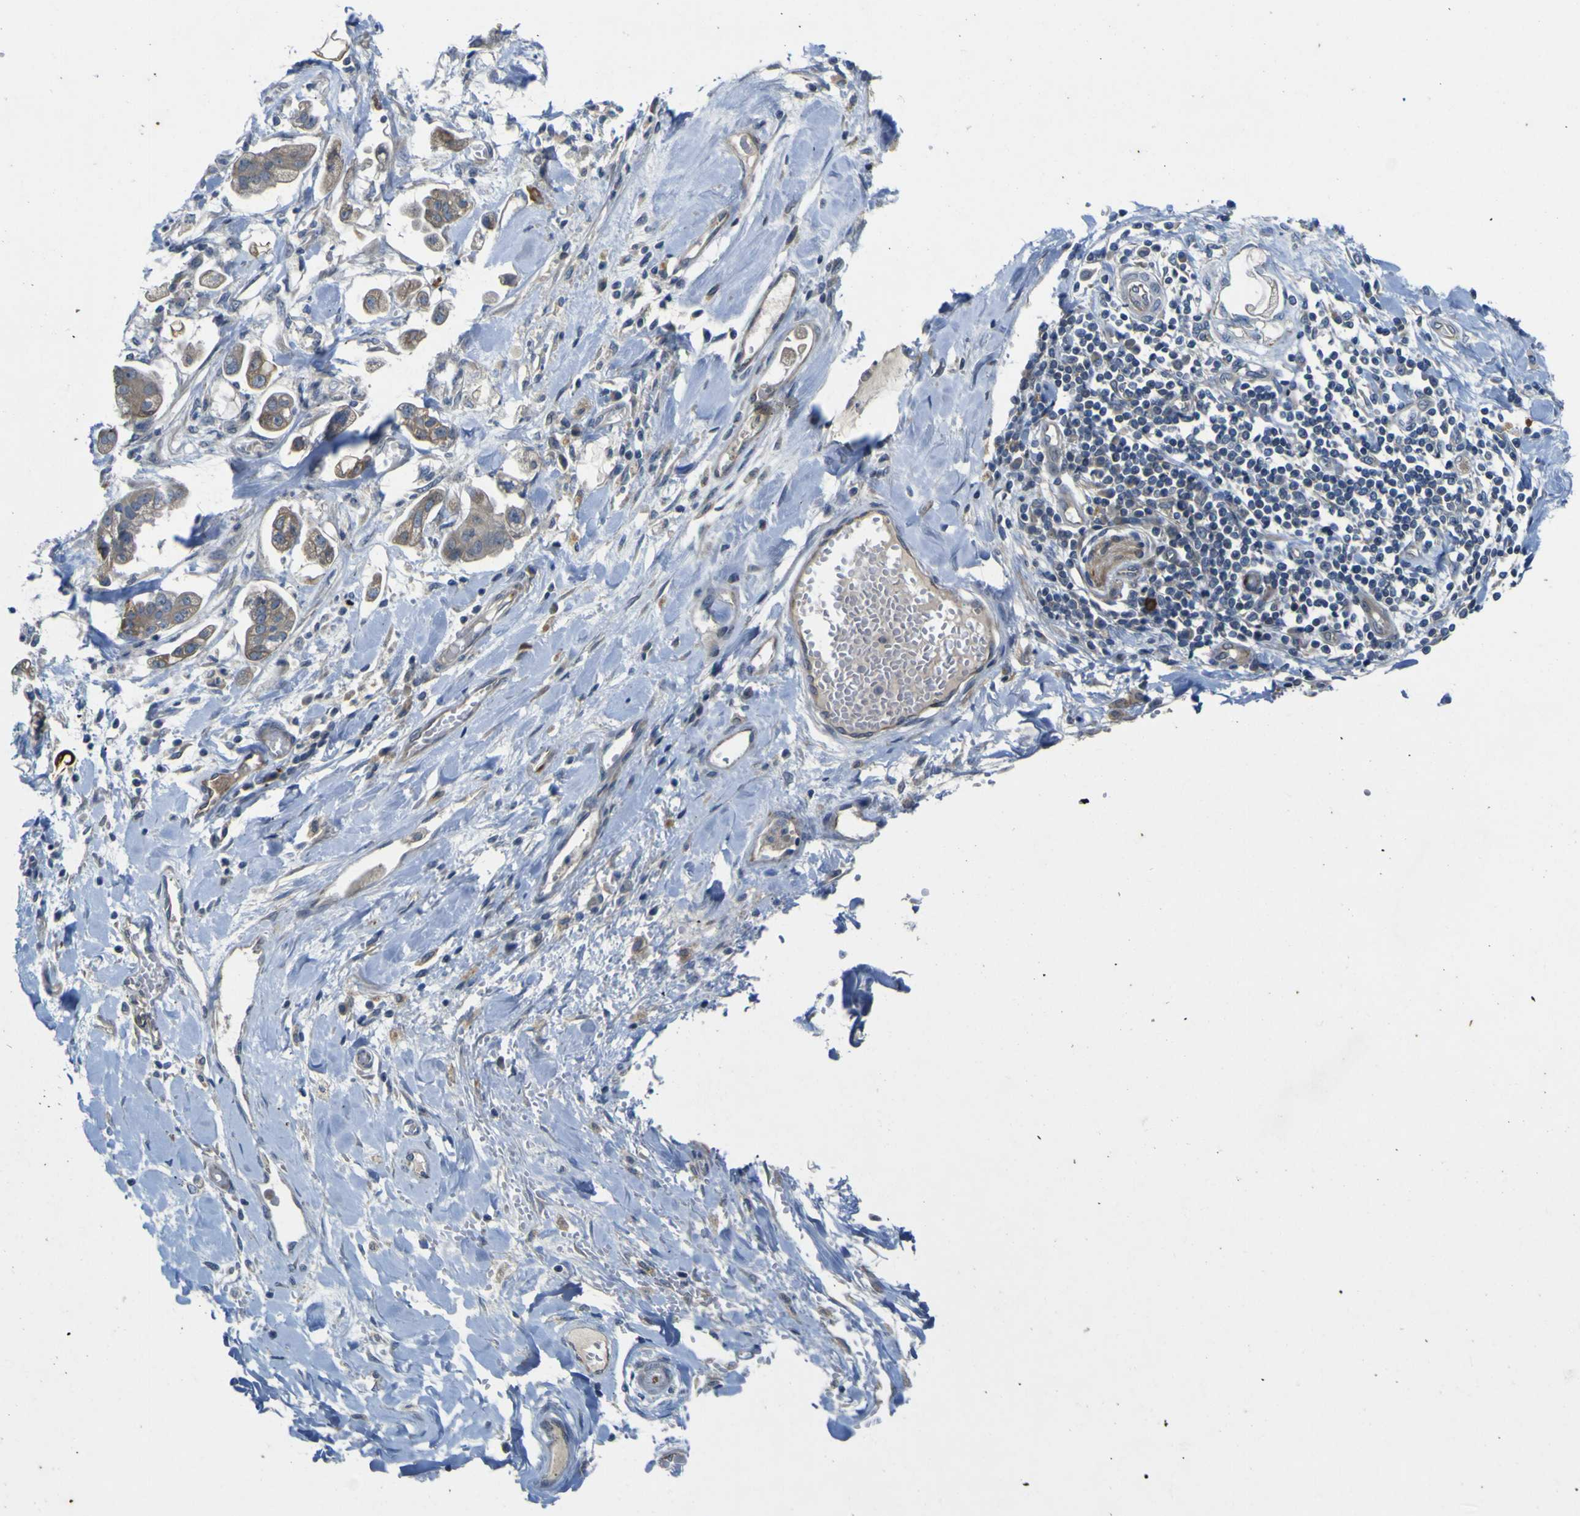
{"staining": {"intensity": "weak", "quantity": ">75%", "location": "cytoplasmic/membranous"}, "tissue": "stomach cancer", "cell_type": "Tumor cells", "image_type": "cancer", "snomed": [{"axis": "morphology", "description": "Adenocarcinoma, NOS"}, {"axis": "topography", "description": "Stomach"}], "caption": "Immunohistochemistry (IHC) (DAB) staining of stomach cancer shows weak cytoplasmic/membranous protein positivity in about >75% of tumor cells.", "gene": "LDLR", "patient": {"sex": "male", "age": 62}}